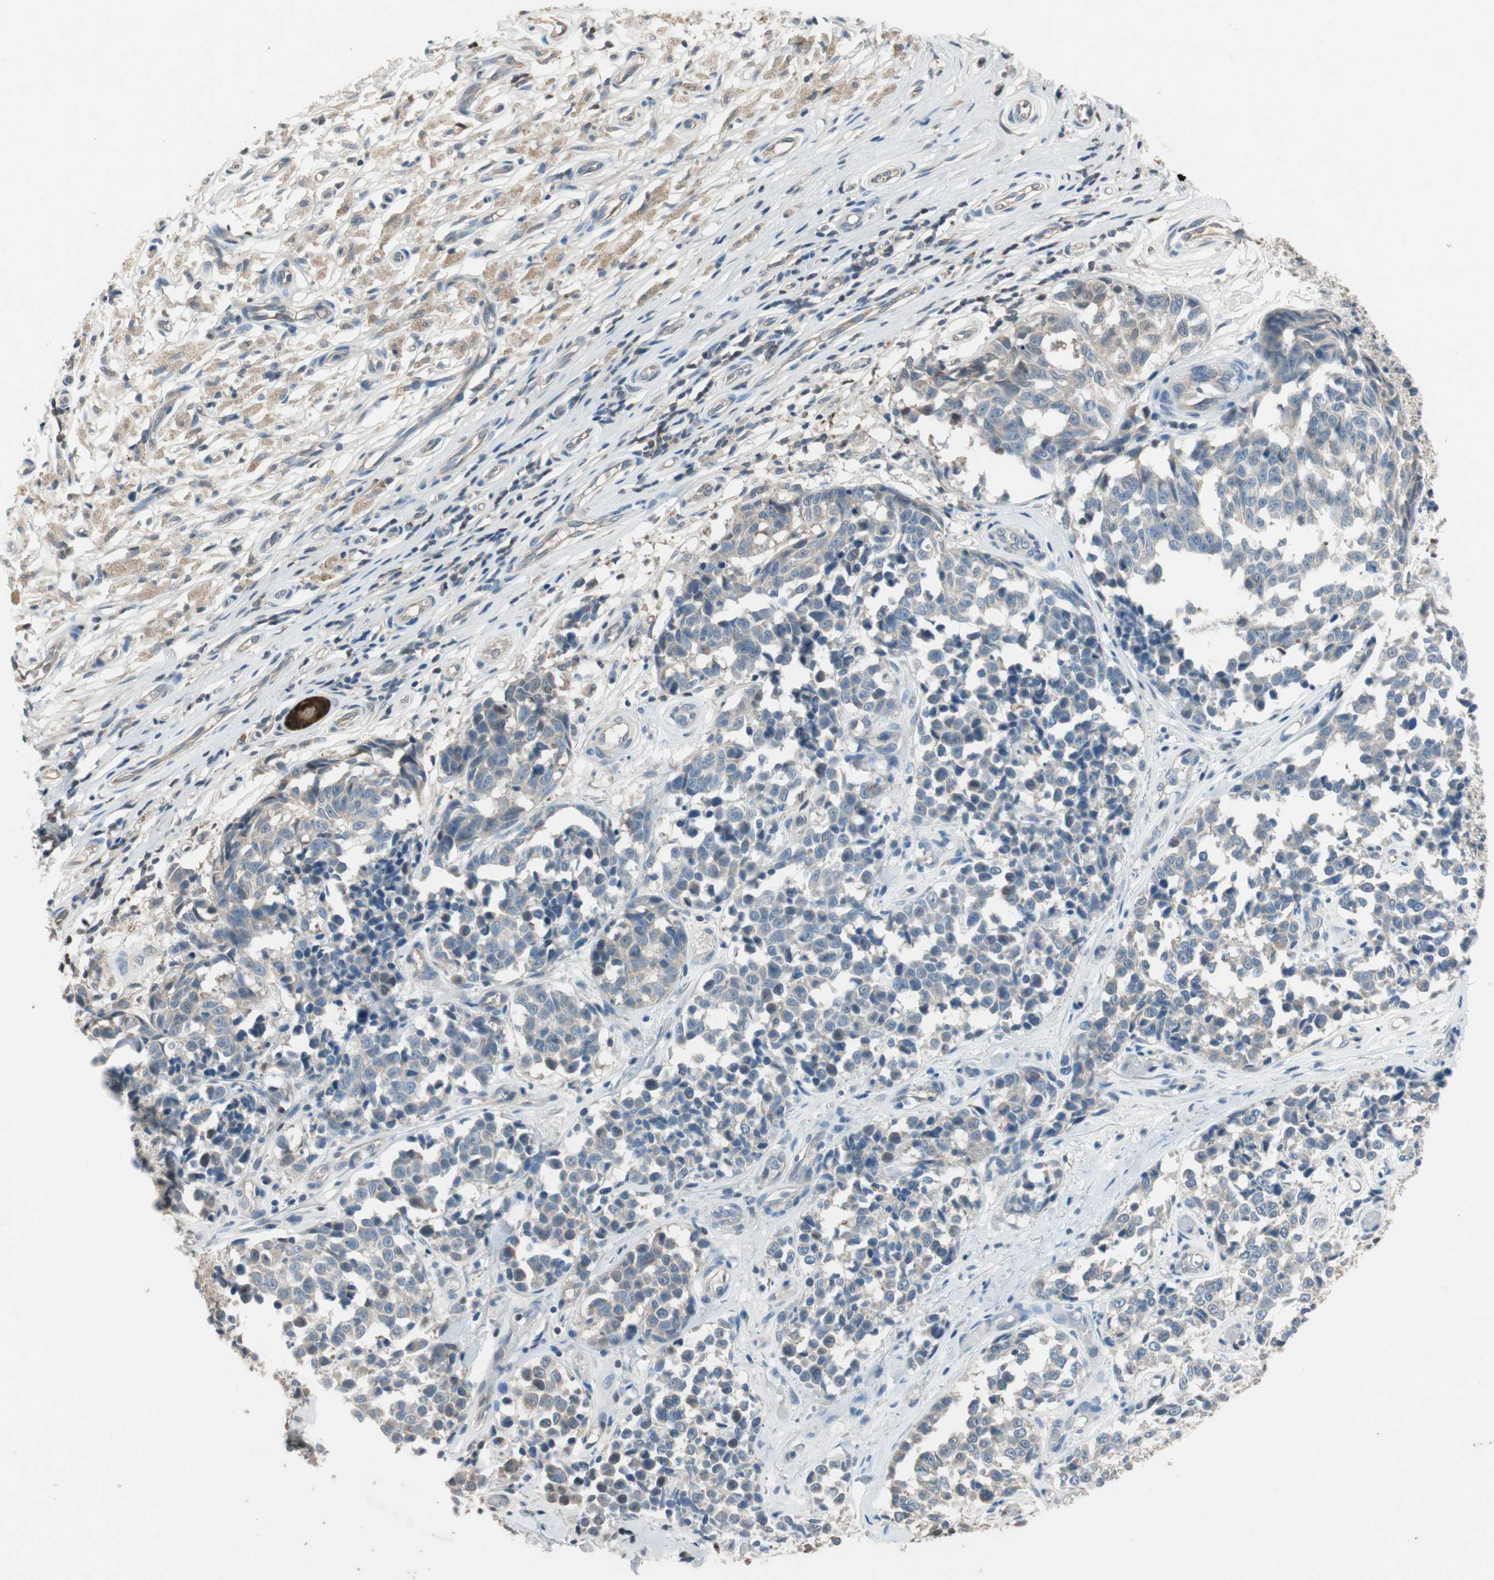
{"staining": {"intensity": "negative", "quantity": "none", "location": "none"}, "tissue": "melanoma", "cell_type": "Tumor cells", "image_type": "cancer", "snomed": [{"axis": "morphology", "description": "Malignant melanoma, NOS"}, {"axis": "topography", "description": "Skin"}], "caption": "DAB (3,3'-diaminobenzidine) immunohistochemical staining of human melanoma displays no significant expression in tumor cells. (IHC, brightfield microscopy, high magnification).", "gene": "SERPINB5", "patient": {"sex": "female", "age": 64}}